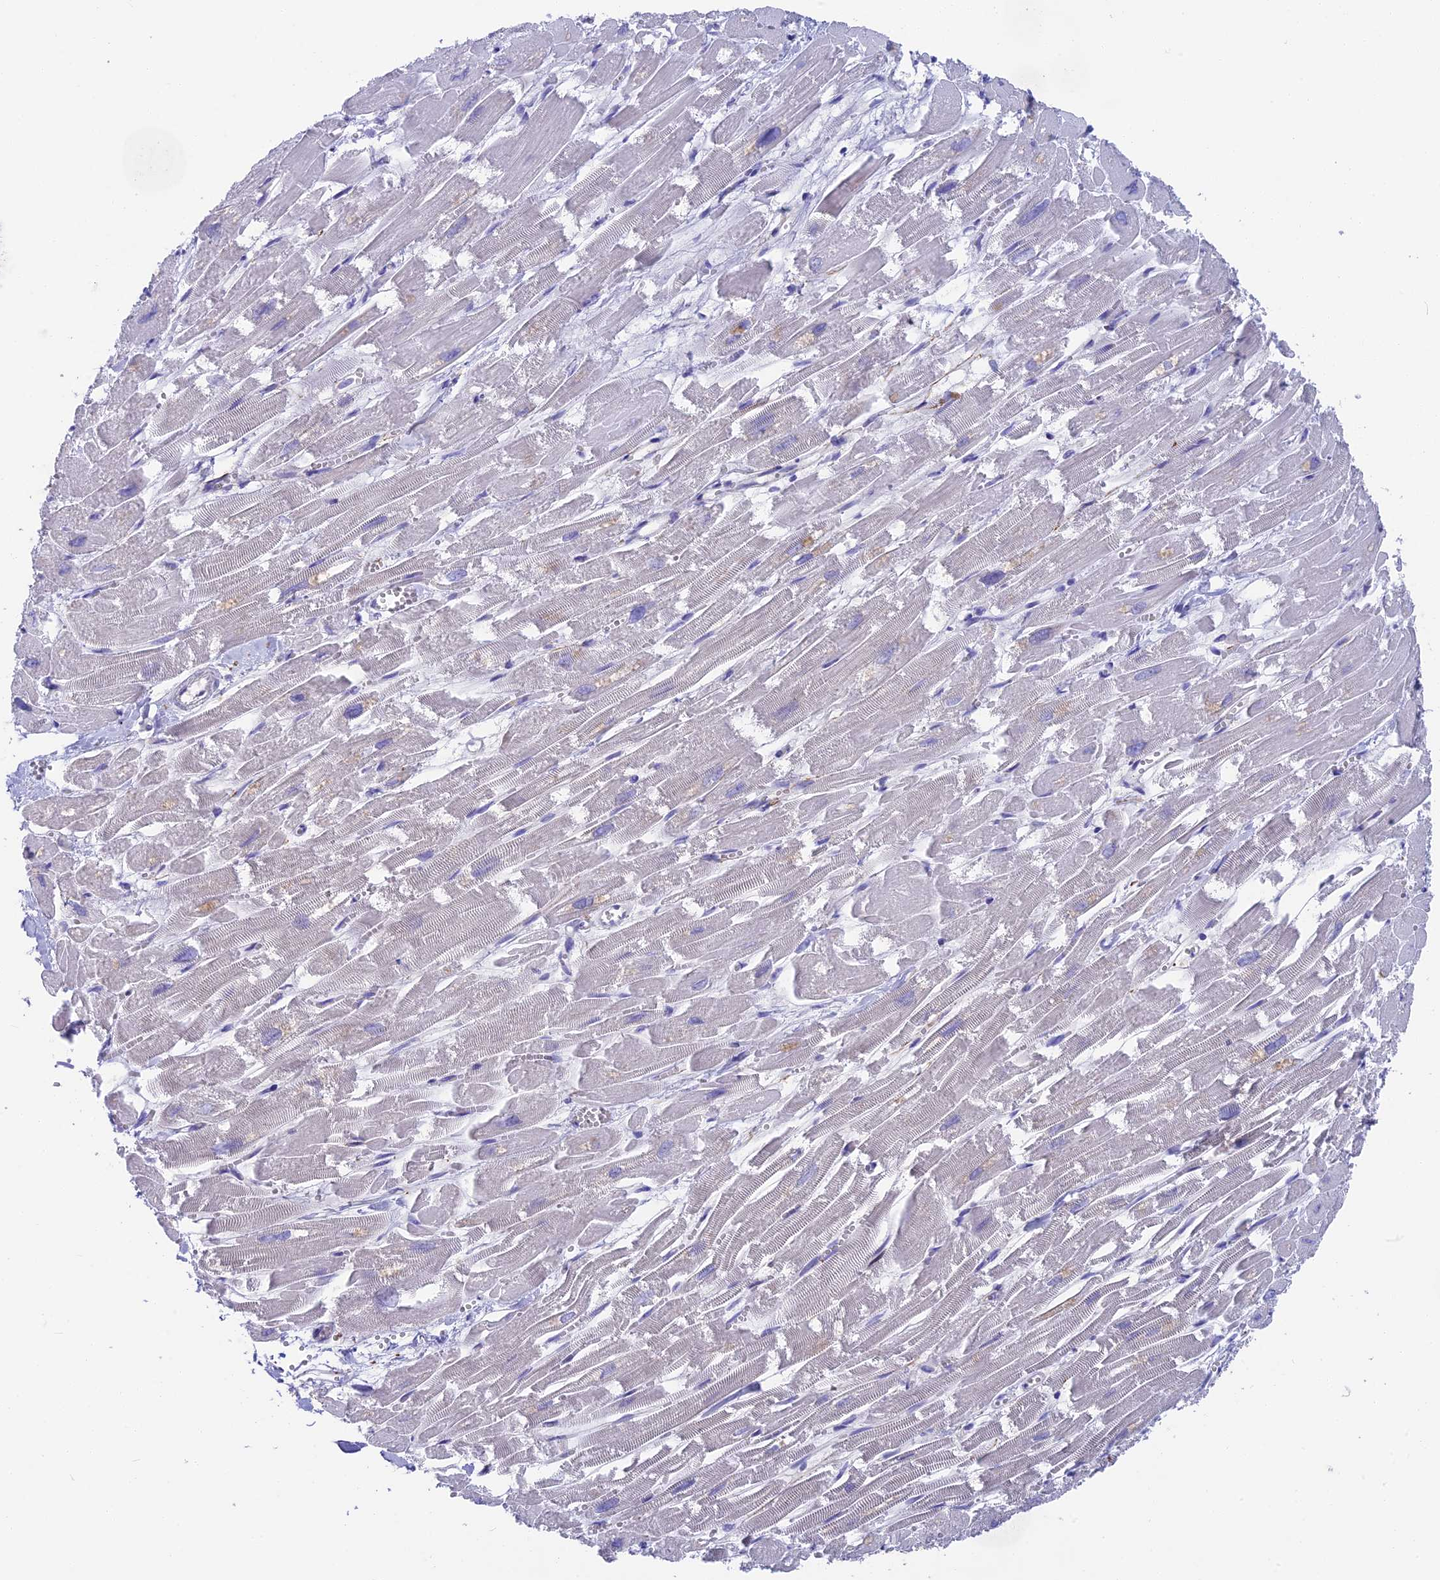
{"staining": {"intensity": "negative", "quantity": "none", "location": "none"}, "tissue": "heart muscle", "cell_type": "Cardiomyocytes", "image_type": "normal", "snomed": [{"axis": "morphology", "description": "Normal tissue, NOS"}, {"axis": "topography", "description": "Heart"}], "caption": "Heart muscle was stained to show a protein in brown. There is no significant expression in cardiomyocytes. (Immunohistochemistry (ihc), brightfield microscopy, high magnification).", "gene": "SNAP91", "patient": {"sex": "male", "age": 54}}